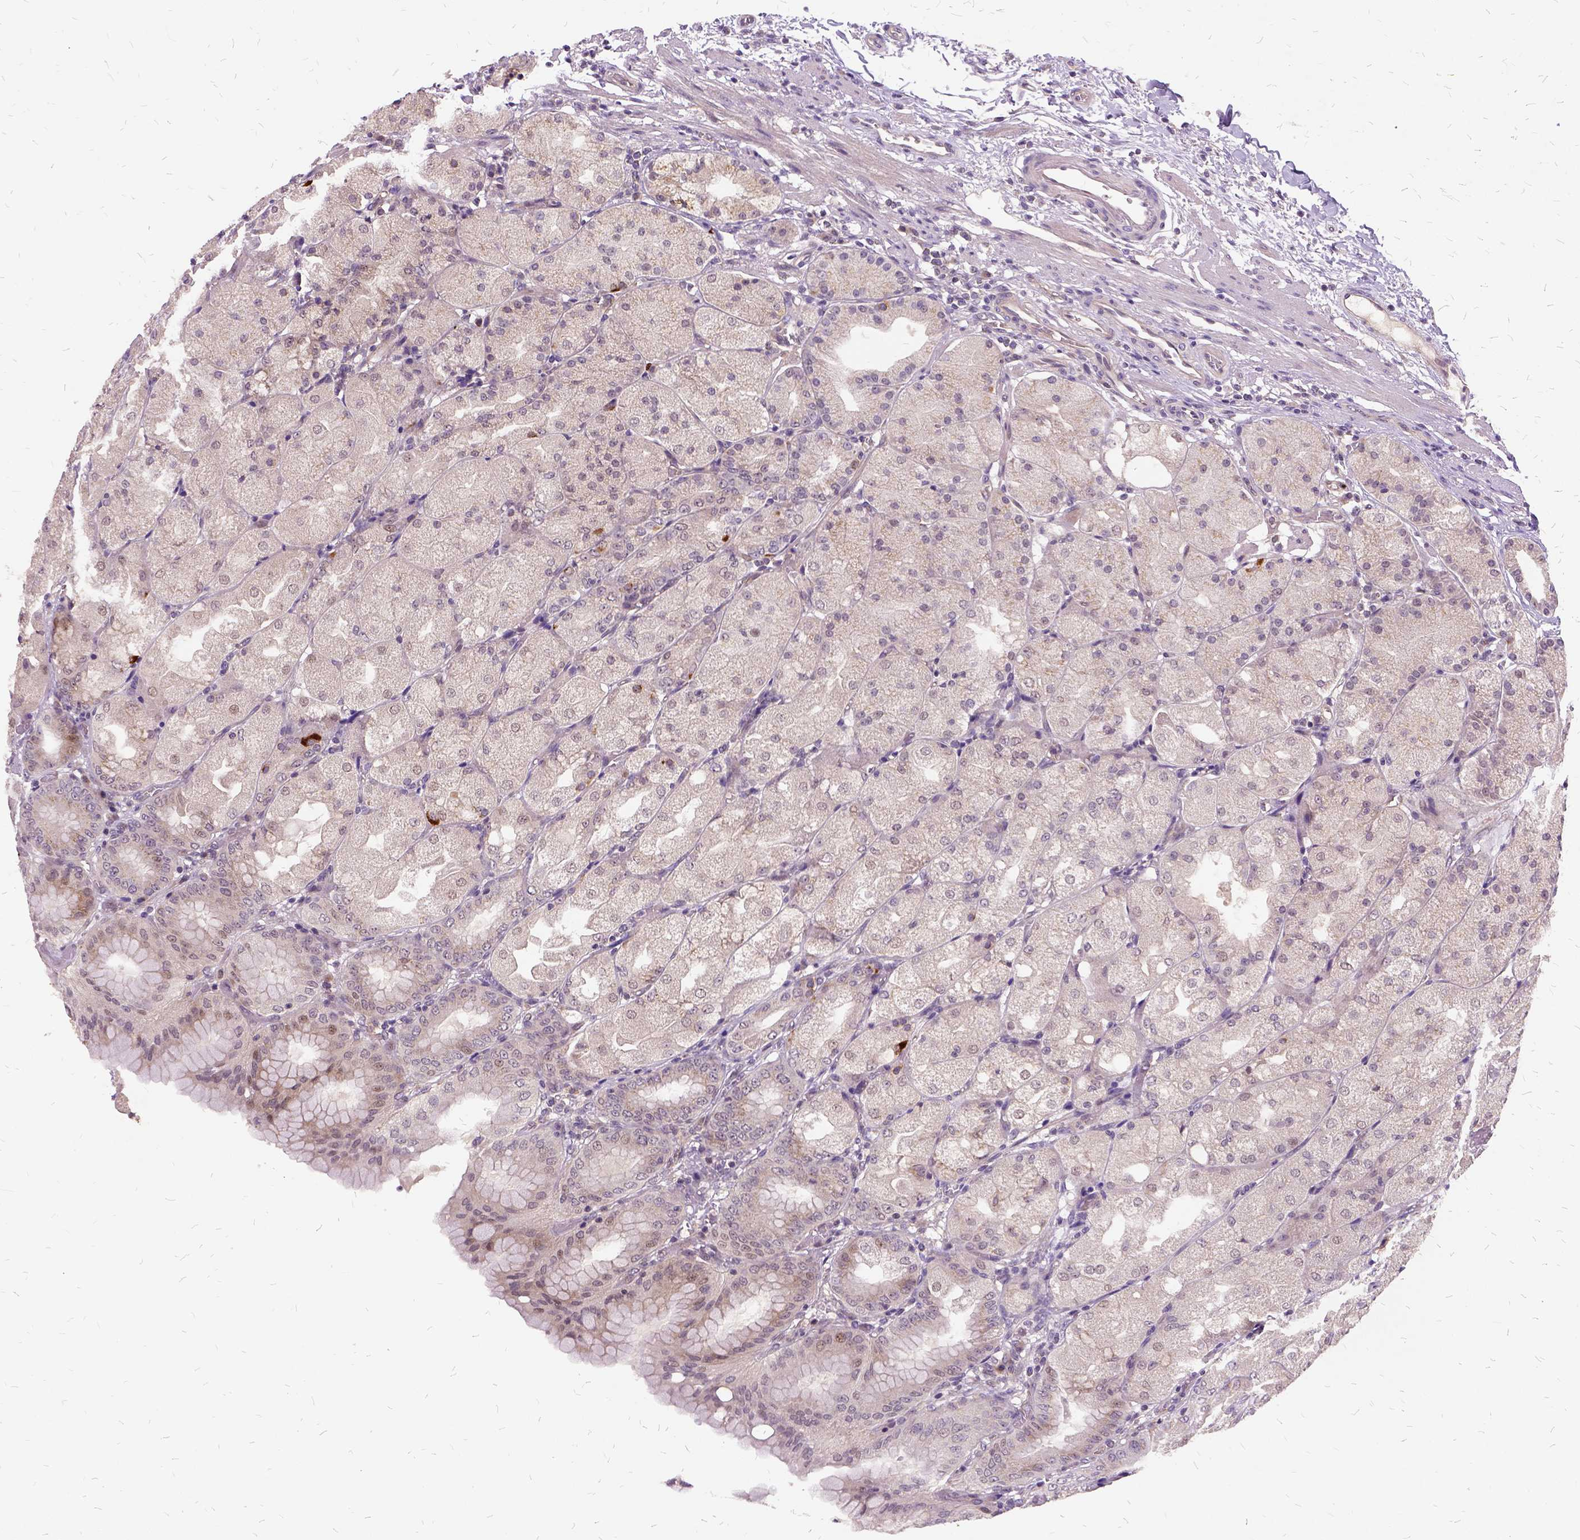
{"staining": {"intensity": "weak", "quantity": "25%-75%", "location": "cytoplasmic/membranous"}, "tissue": "stomach", "cell_type": "Glandular cells", "image_type": "normal", "snomed": [{"axis": "morphology", "description": "Normal tissue, NOS"}, {"axis": "topography", "description": "Stomach, upper"}, {"axis": "topography", "description": "Stomach"}, {"axis": "topography", "description": "Stomach, lower"}], "caption": "Immunohistochemistry (DAB) staining of unremarkable stomach shows weak cytoplasmic/membranous protein expression in about 25%-75% of glandular cells.", "gene": "ILRUN", "patient": {"sex": "male", "age": 62}}